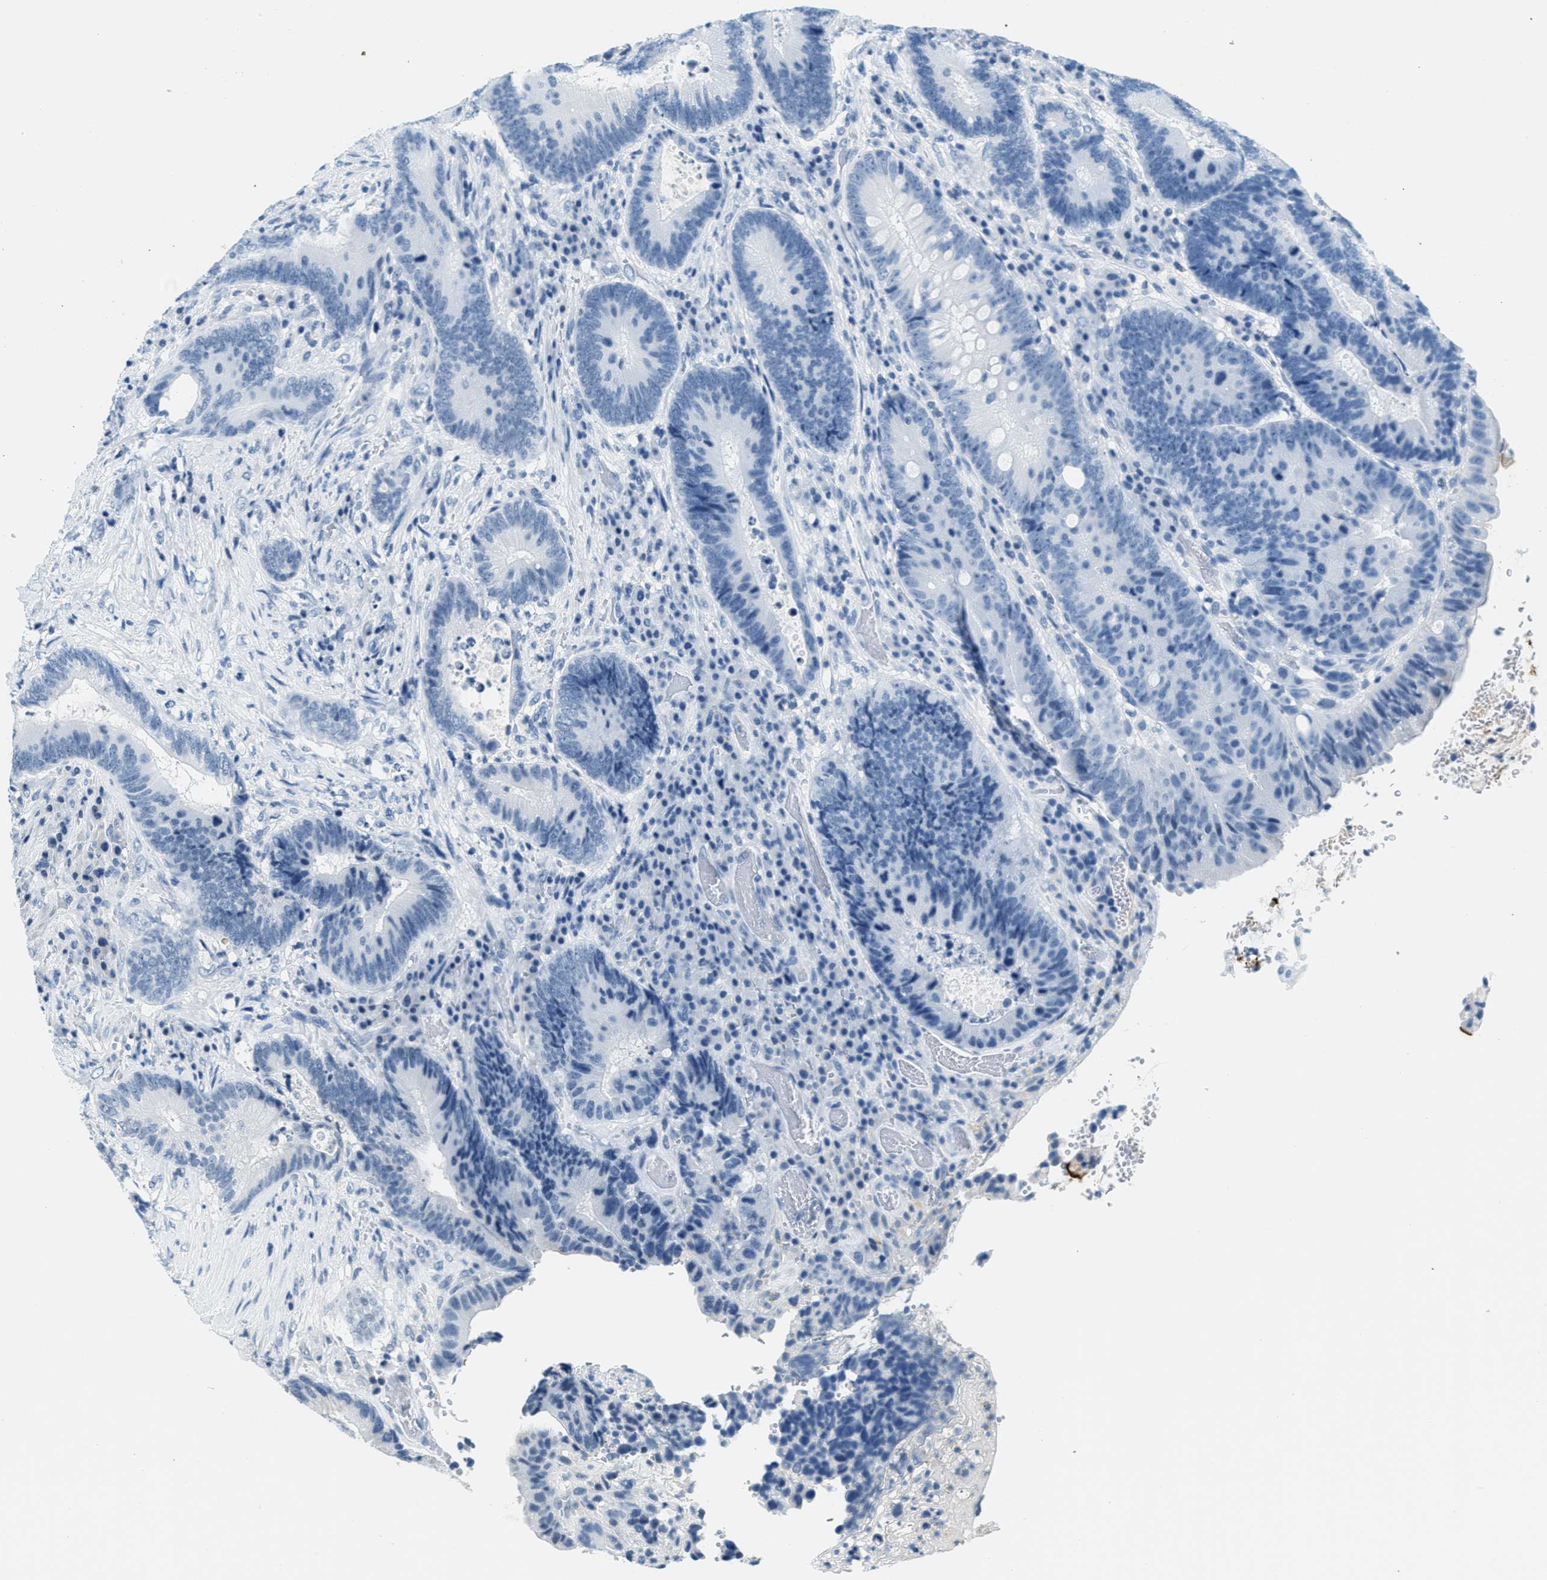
{"staining": {"intensity": "negative", "quantity": "none", "location": "none"}, "tissue": "colorectal cancer", "cell_type": "Tumor cells", "image_type": "cancer", "snomed": [{"axis": "morphology", "description": "Adenocarcinoma, NOS"}, {"axis": "topography", "description": "Rectum"}], "caption": "IHC histopathology image of neoplastic tissue: colorectal adenocarcinoma stained with DAB (3,3'-diaminobenzidine) demonstrates no significant protein expression in tumor cells.", "gene": "CA4", "patient": {"sex": "female", "age": 89}}